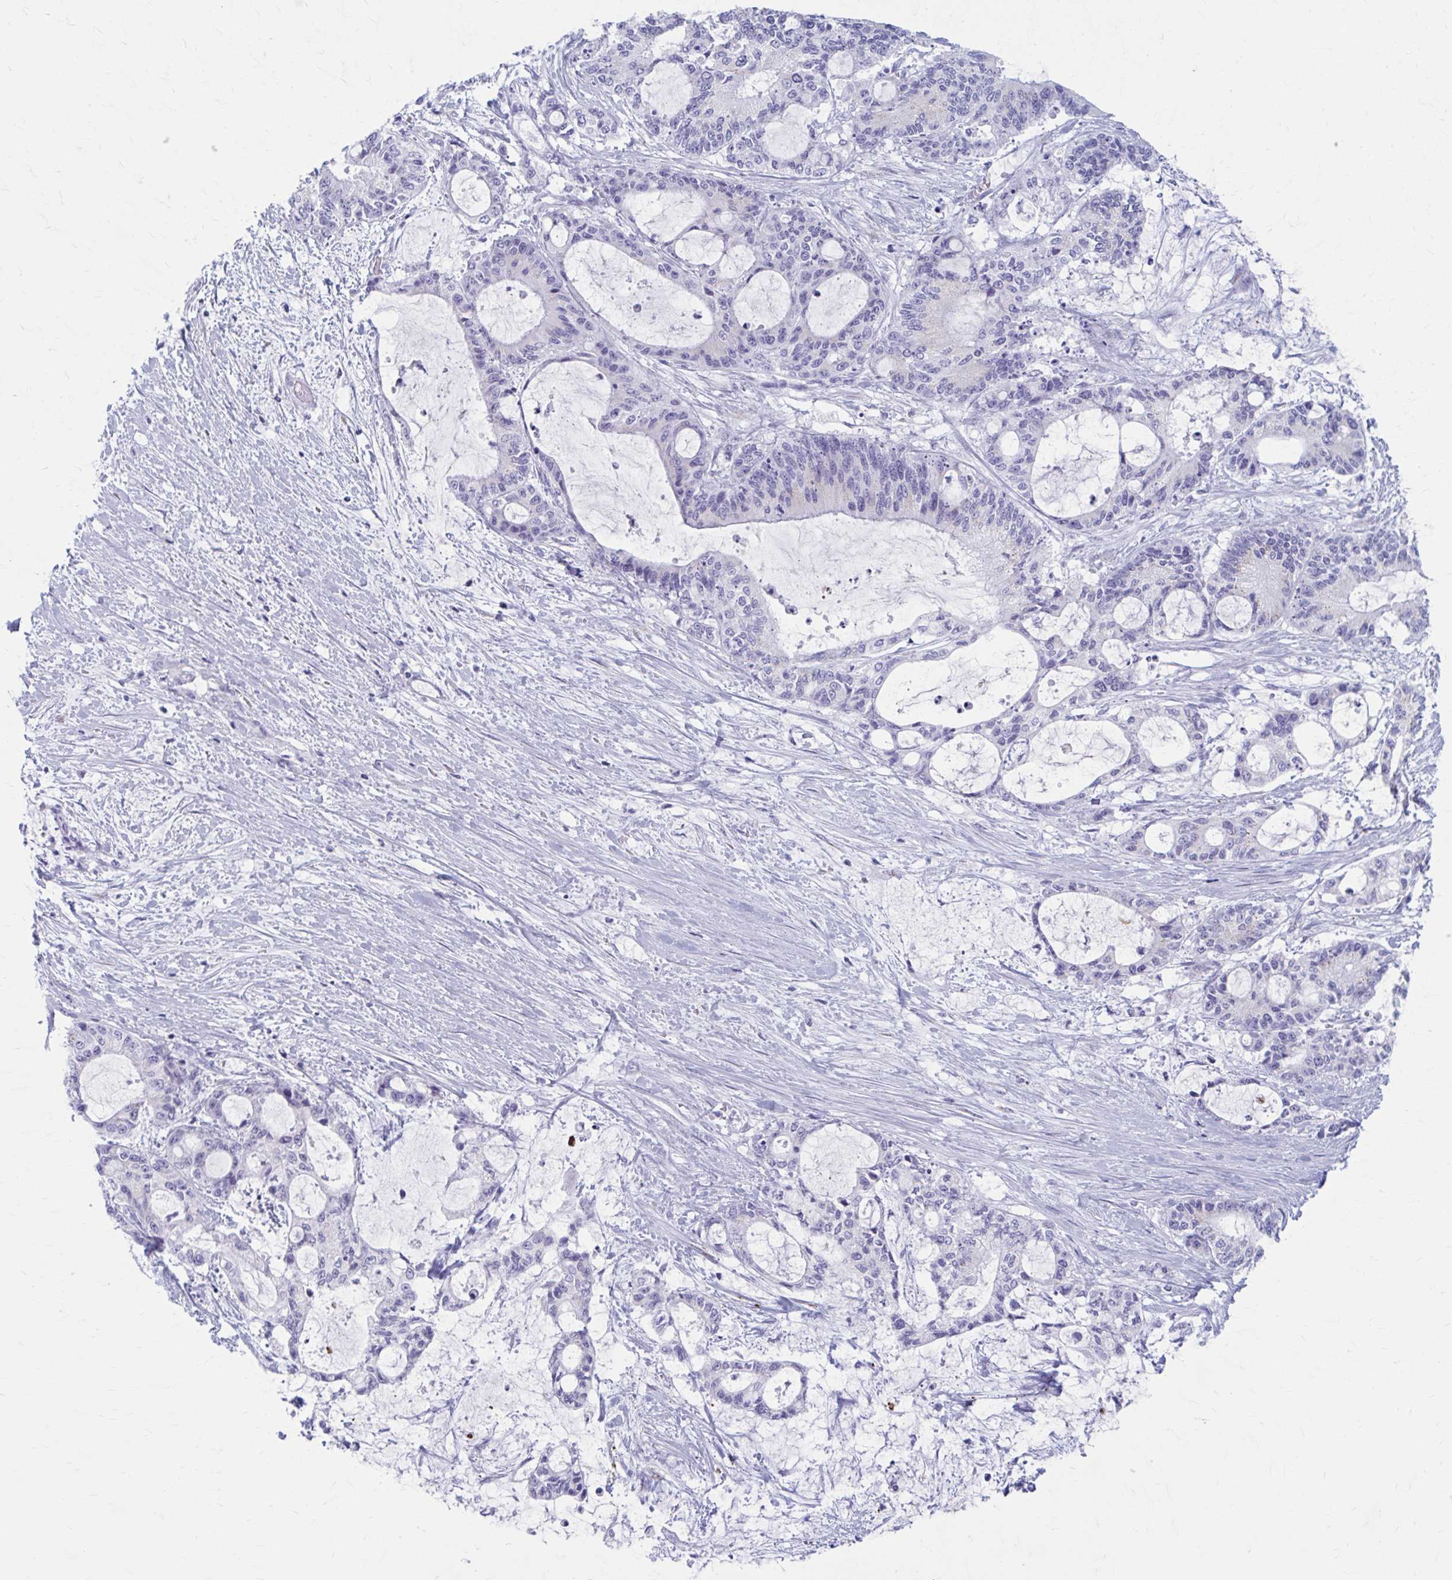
{"staining": {"intensity": "weak", "quantity": "25%-75%", "location": "cytoplasmic/membranous"}, "tissue": "liver cancer", "cell_type": "Tumor cells", "image_type": "cancer", "snomed": [{"axis": "morphology", "description": "Normal tissue, NOS"}, {"axis": "morphology", "description": "Cholangiocarcinoma"}, {"axis": "topography", "description": "Liver"}, {"axis": "topography", "description": "Peripheral nerve tissue"}], "caption": "The photomicrograph reveals immunohistochemical staining of liver cancer (cholangiocarcinoma). There is weak cytoplasmic/membranous expression is identified in approximately 25%-75% of tumor cells. (brown staining indicates protein expression, while blue staining denotes nuclei).", "gene": "KCNE2", "patient": {"sex": "female", "age": 73}}